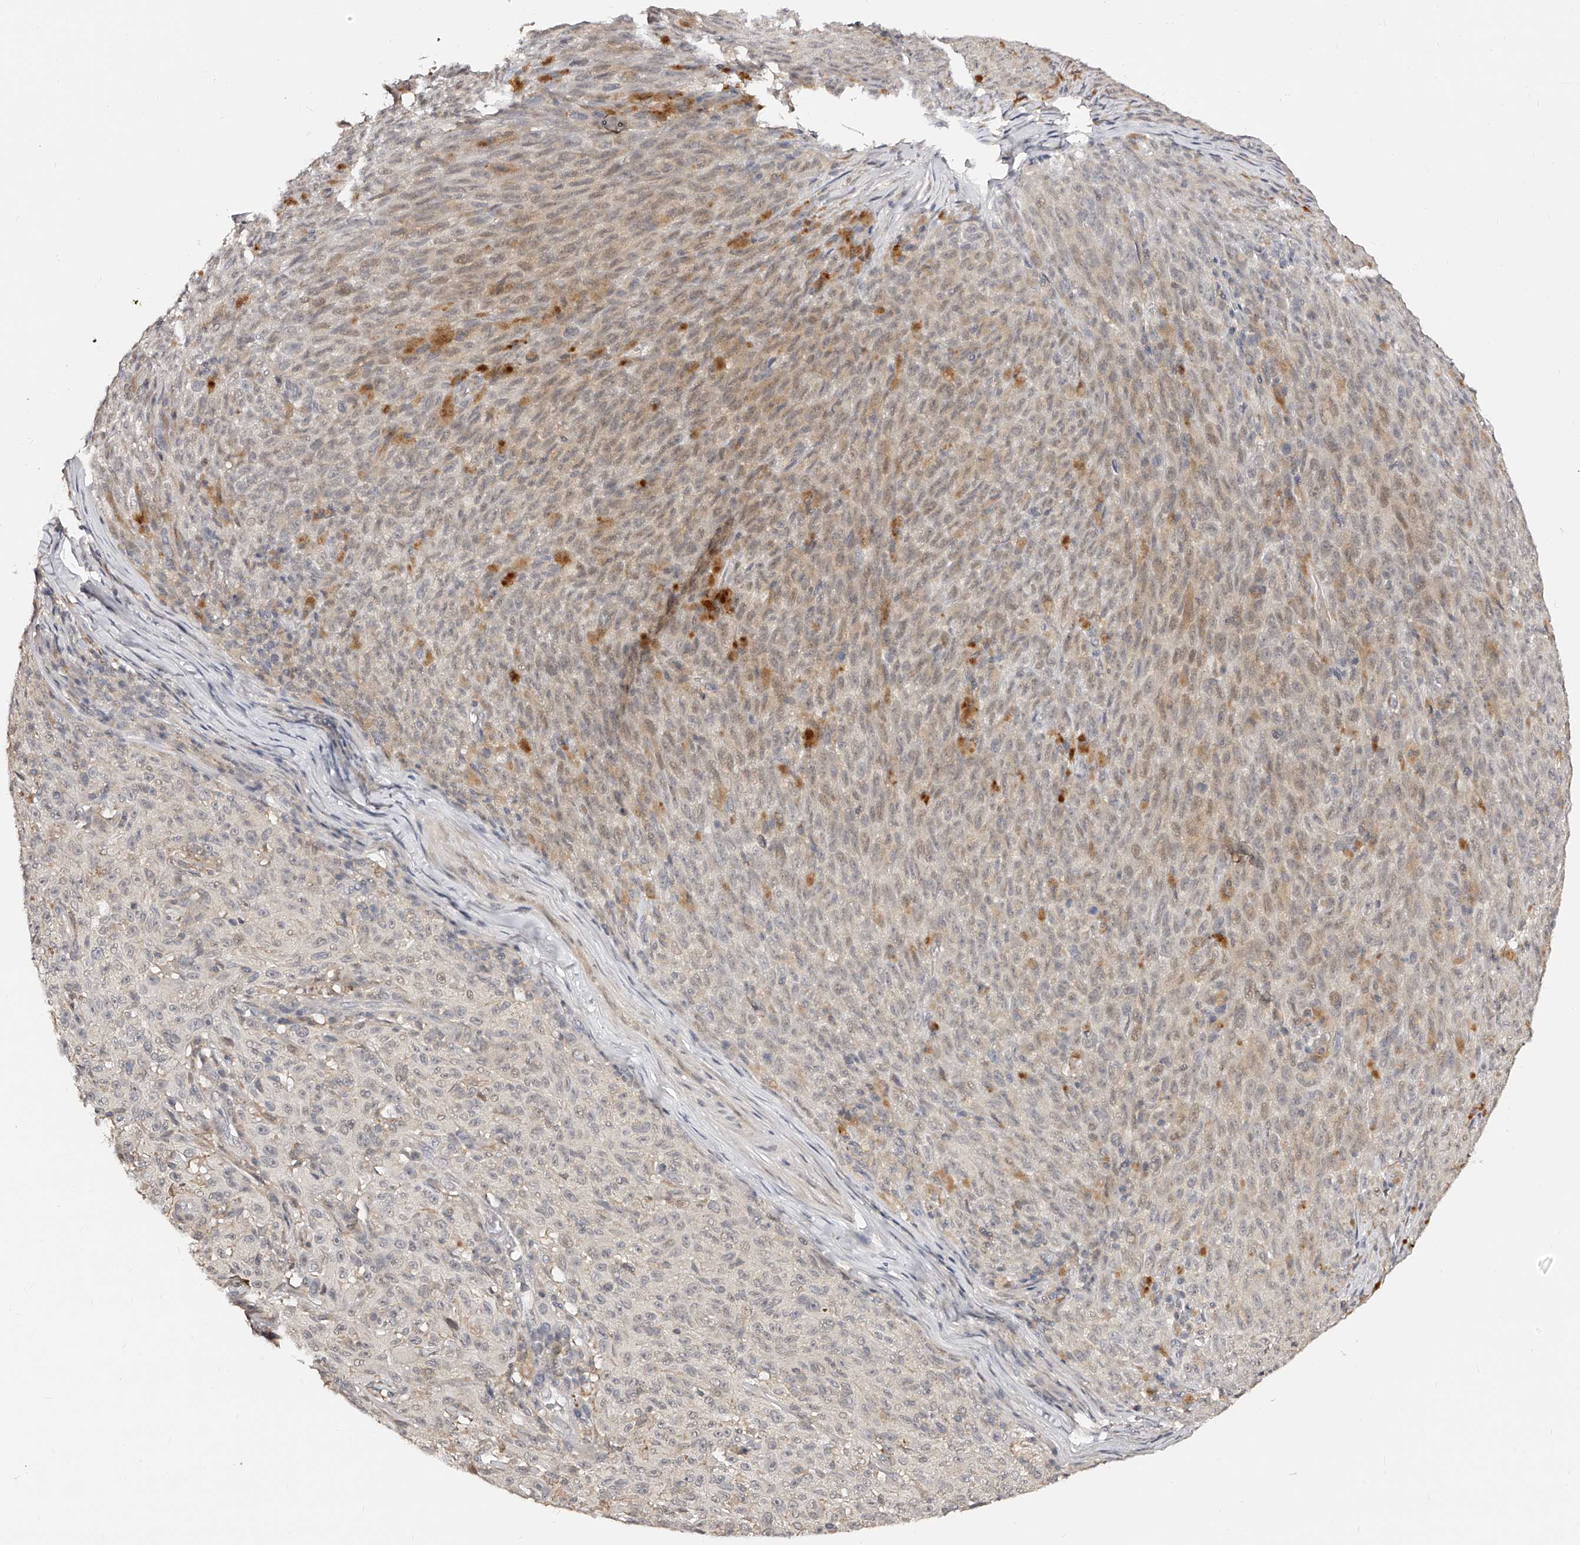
{"staining": {"intensity": "weak", "quantity": "<25%", "location": "cytoplasmic/membranous"}, "tissue": "melanoma", "cell_type": "Tumor cells", "image_type": "cancer", "snomed": [{"axis": "morphology", "description": "Malignant melanoma, NOS"}, {"axis": "topography", "description": "Skin"}], "caption": "Histopathology image shows no protein positivity in tumor cells of melanoma tissue.", "gene": "ZNF789", "patient": {"sex": "female", "age": 82}}